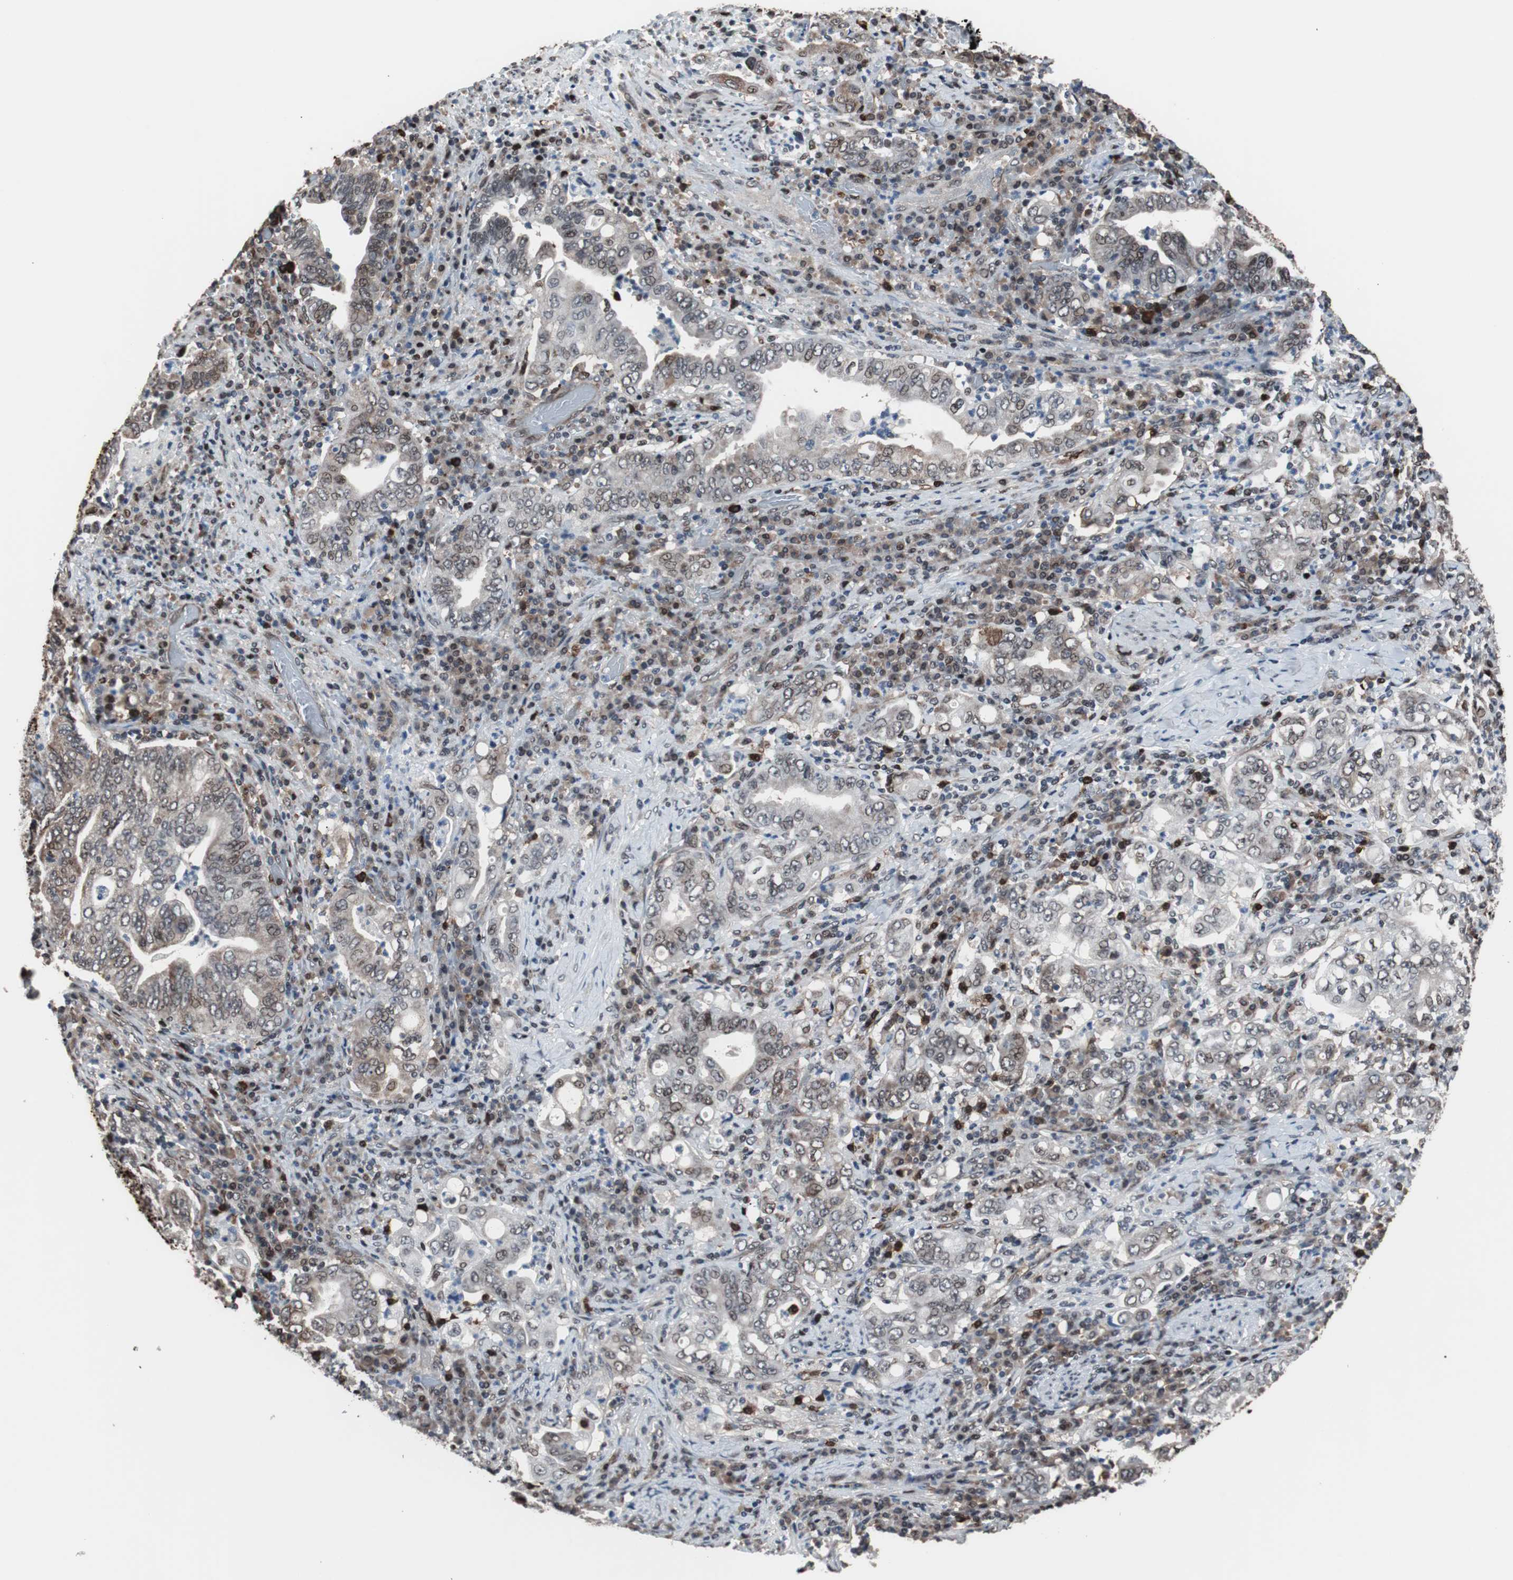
{"staining": {"intensity": "weak", "quantity": "<25%", "location": "cytoplasmic/membranous,nuclear"}, "tissue": "stomach cancer", "cell_type": "Tumor cells", "image_type": "cancer", "snomed": [{"axis": "morphology", "description": "Normal tissue, NOS"}, {"axis": "morphology", "description": "Adenocarcinoma, NOS"}, {"axis": "topography", "description": "Esophagus"}, {"axis": "topography", "description": "Stomach, upper"}, {"axis": "topography", "description": "Peripheral nerve tissue"}], "caption": "The micrograph displays no significant staining in tumor cells of adenocarcinoma (stomach).", "gene": "POGZ", "patient": {"sex": "male", "age": 62}}